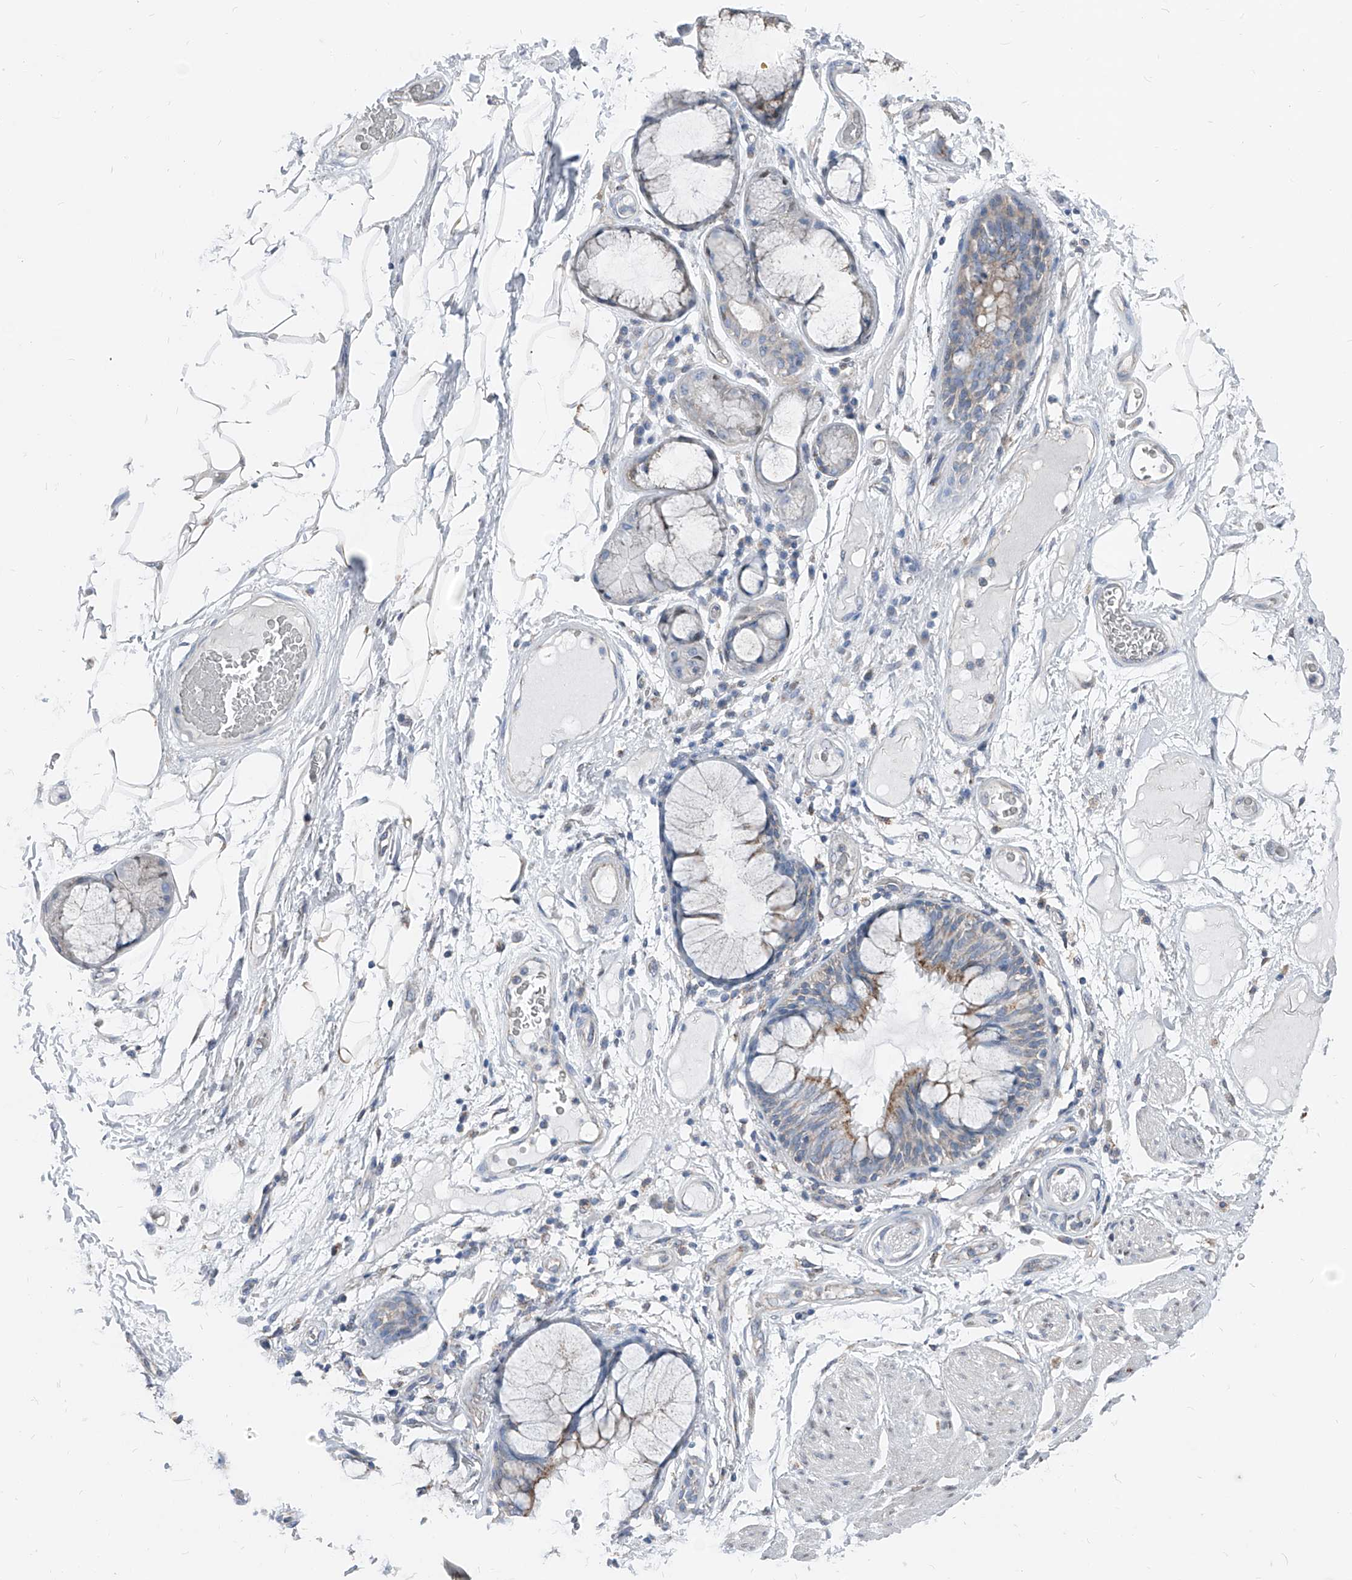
{"staining": {"intensity": "negative", "quantity": "none", "location": "none"}, "tissue": "adipose tissue", "cell_type": "Adipocytes", "image_type": "normal", "snomed": [{"axis": "morphology", "description": "Normal tissue, NOS"}, {"axis": "topography", "description": "Bronchus"}], "caption": "This is an immunohistochemistry (IHC) micrograph of unremarkable adipose tissue. There is no staining in adipocytes.", "gene": "AGPS", "patient": {"sex": "male", "age": 66}}